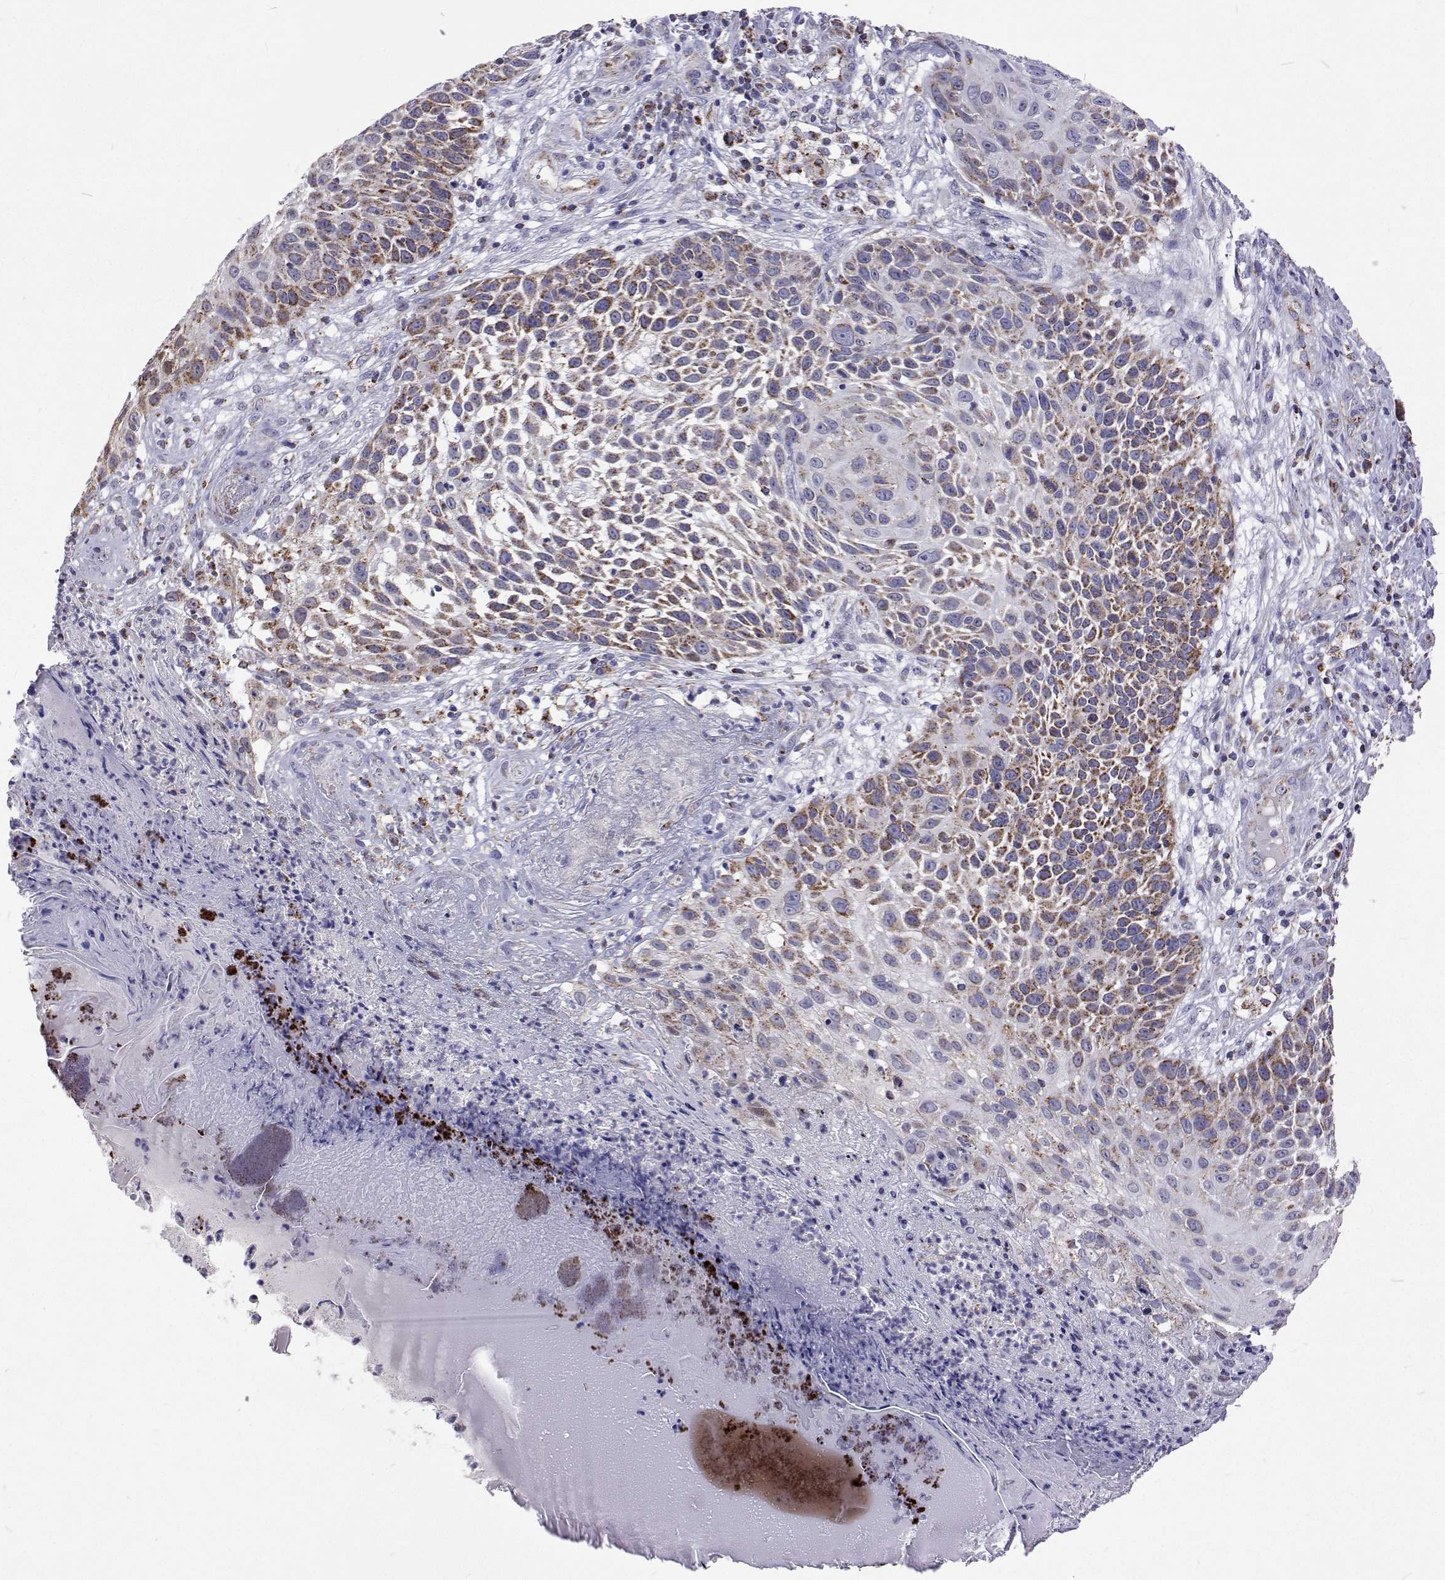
{"staining": {"intensity": "moderate", "quantity": "25%-75%", "location": "cytoplasmic/membranous"}, "tissue": "skin cancer", "cell_type": "Tumor cells", "image_type": "cancer", "snomed": [{"axis": "morphology", "description": "Squamous cell carcinoma, NOS"}, {"axis": "topography", "description": "Skin"}], "caption": "Protein staining demonstrates moderate cytoplasmic/membranous expression in approximately 25%-75% of tumor cells in squamous cell carcinoma (skin). The protein of interest is stained brown, and the nuclei are stained in blue (DAB (3,3'-diaminobenzidine) IHC with brightfield microscopy, high magnification).", "gene": "MCCC2", "patient": {"sex": "male", "age": 92}}